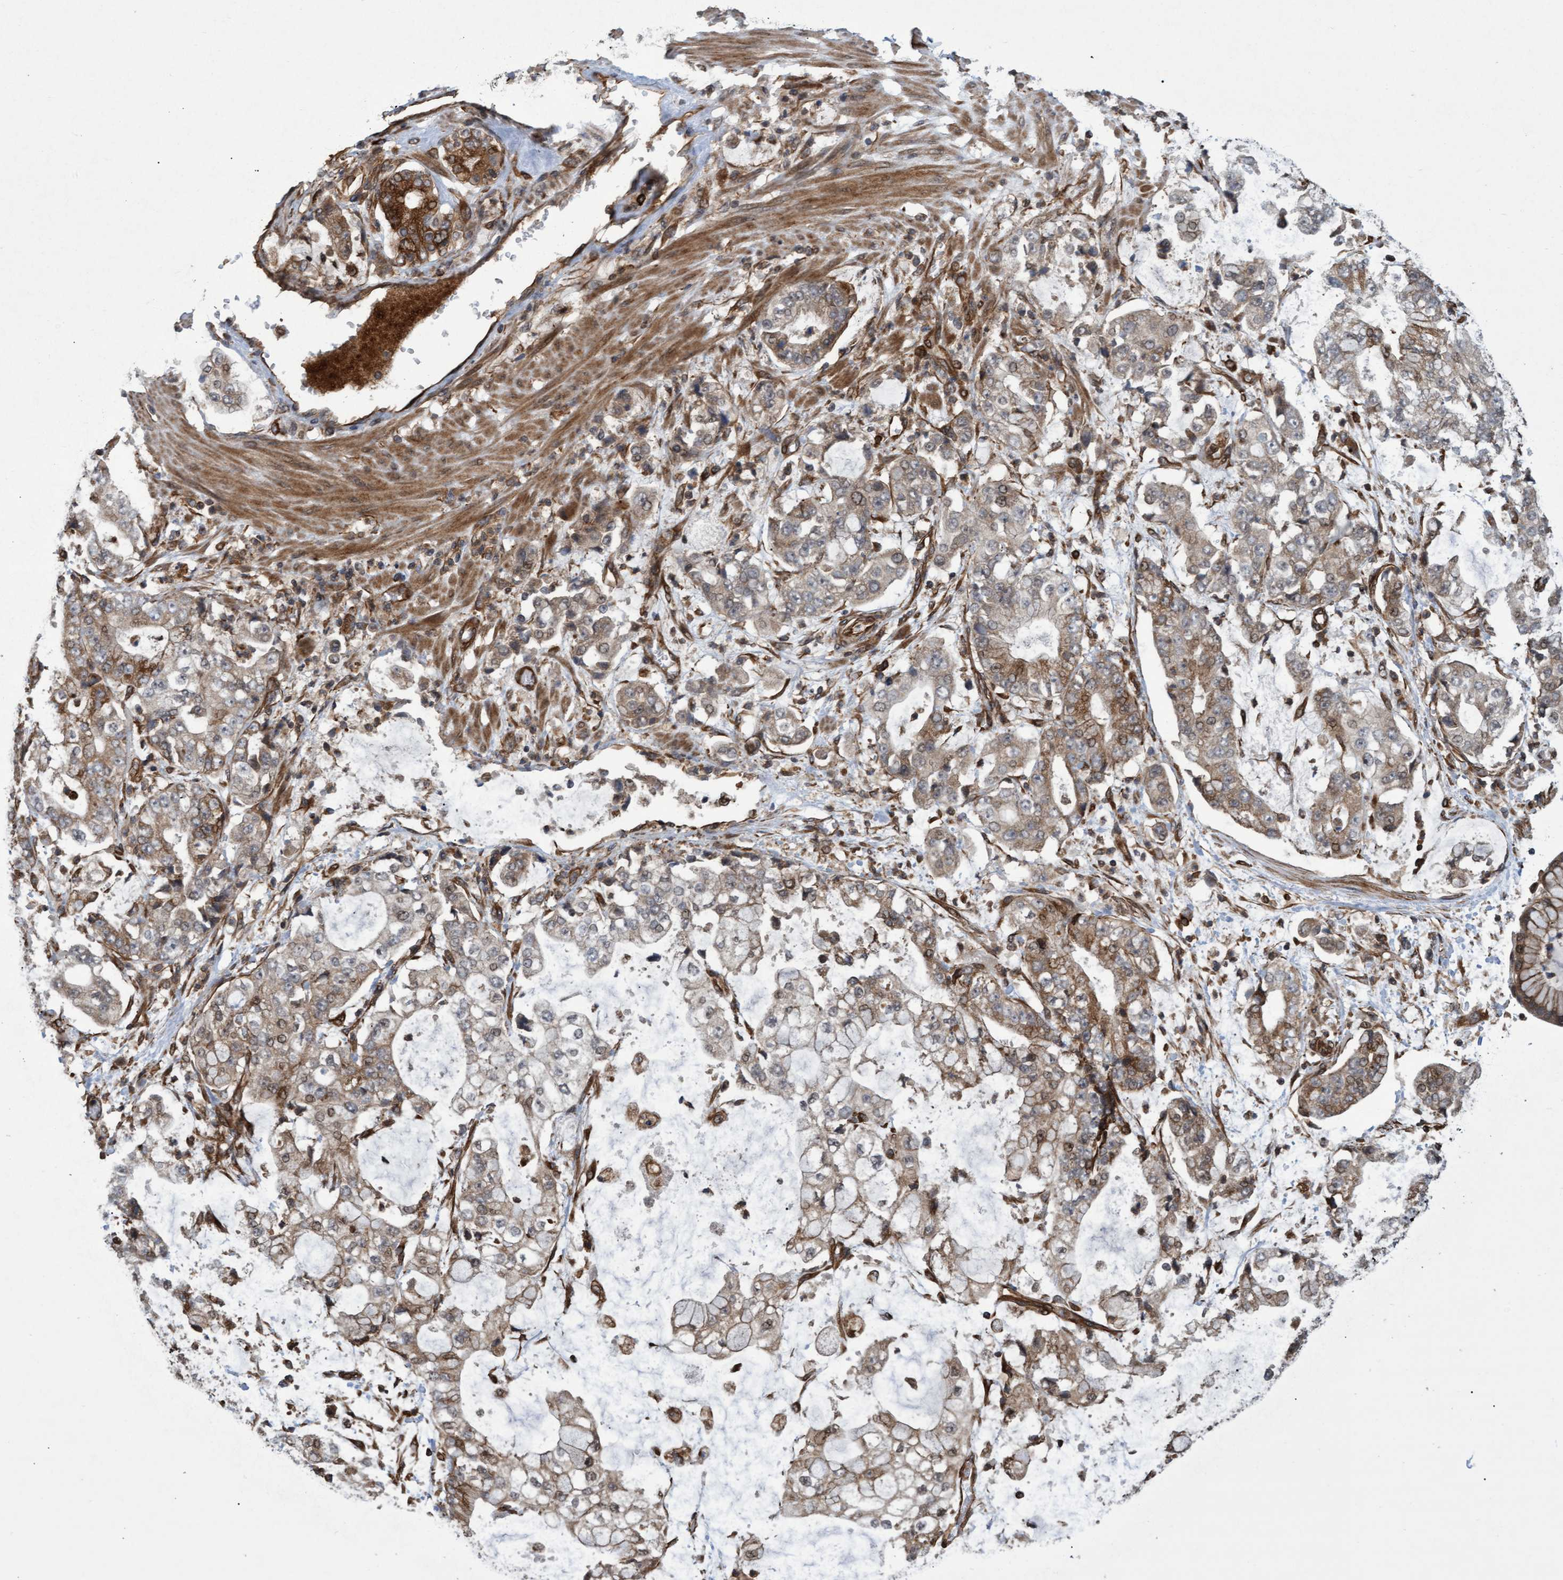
{"staining": {"intensity": "weak", "quantity": ">75%", "location": "cytoplasmic/membranous"}, "tissue": "stomach cancer", "cell_type": "Tumor cells", "image_type": "cancer", "snomed": [{"axis": "morphology", "description": "Adenocarcinoma, NOS"}, {"axis": "topography", "description": "Stomach"}], "caption": "Immunohistochemistry histopathology image of neoplastic tissue: stomach cancer (adenocarcinoma) stained using immunohistochemistry reveals low levels of weak protein expression localized specifically in the cytoplasmic/membranous of tumor cells, appearing as a cytoplasmic/membranous brown color.", "gene": "TNFRSF10B", "patient": {"sex": "male", "age": 76}}